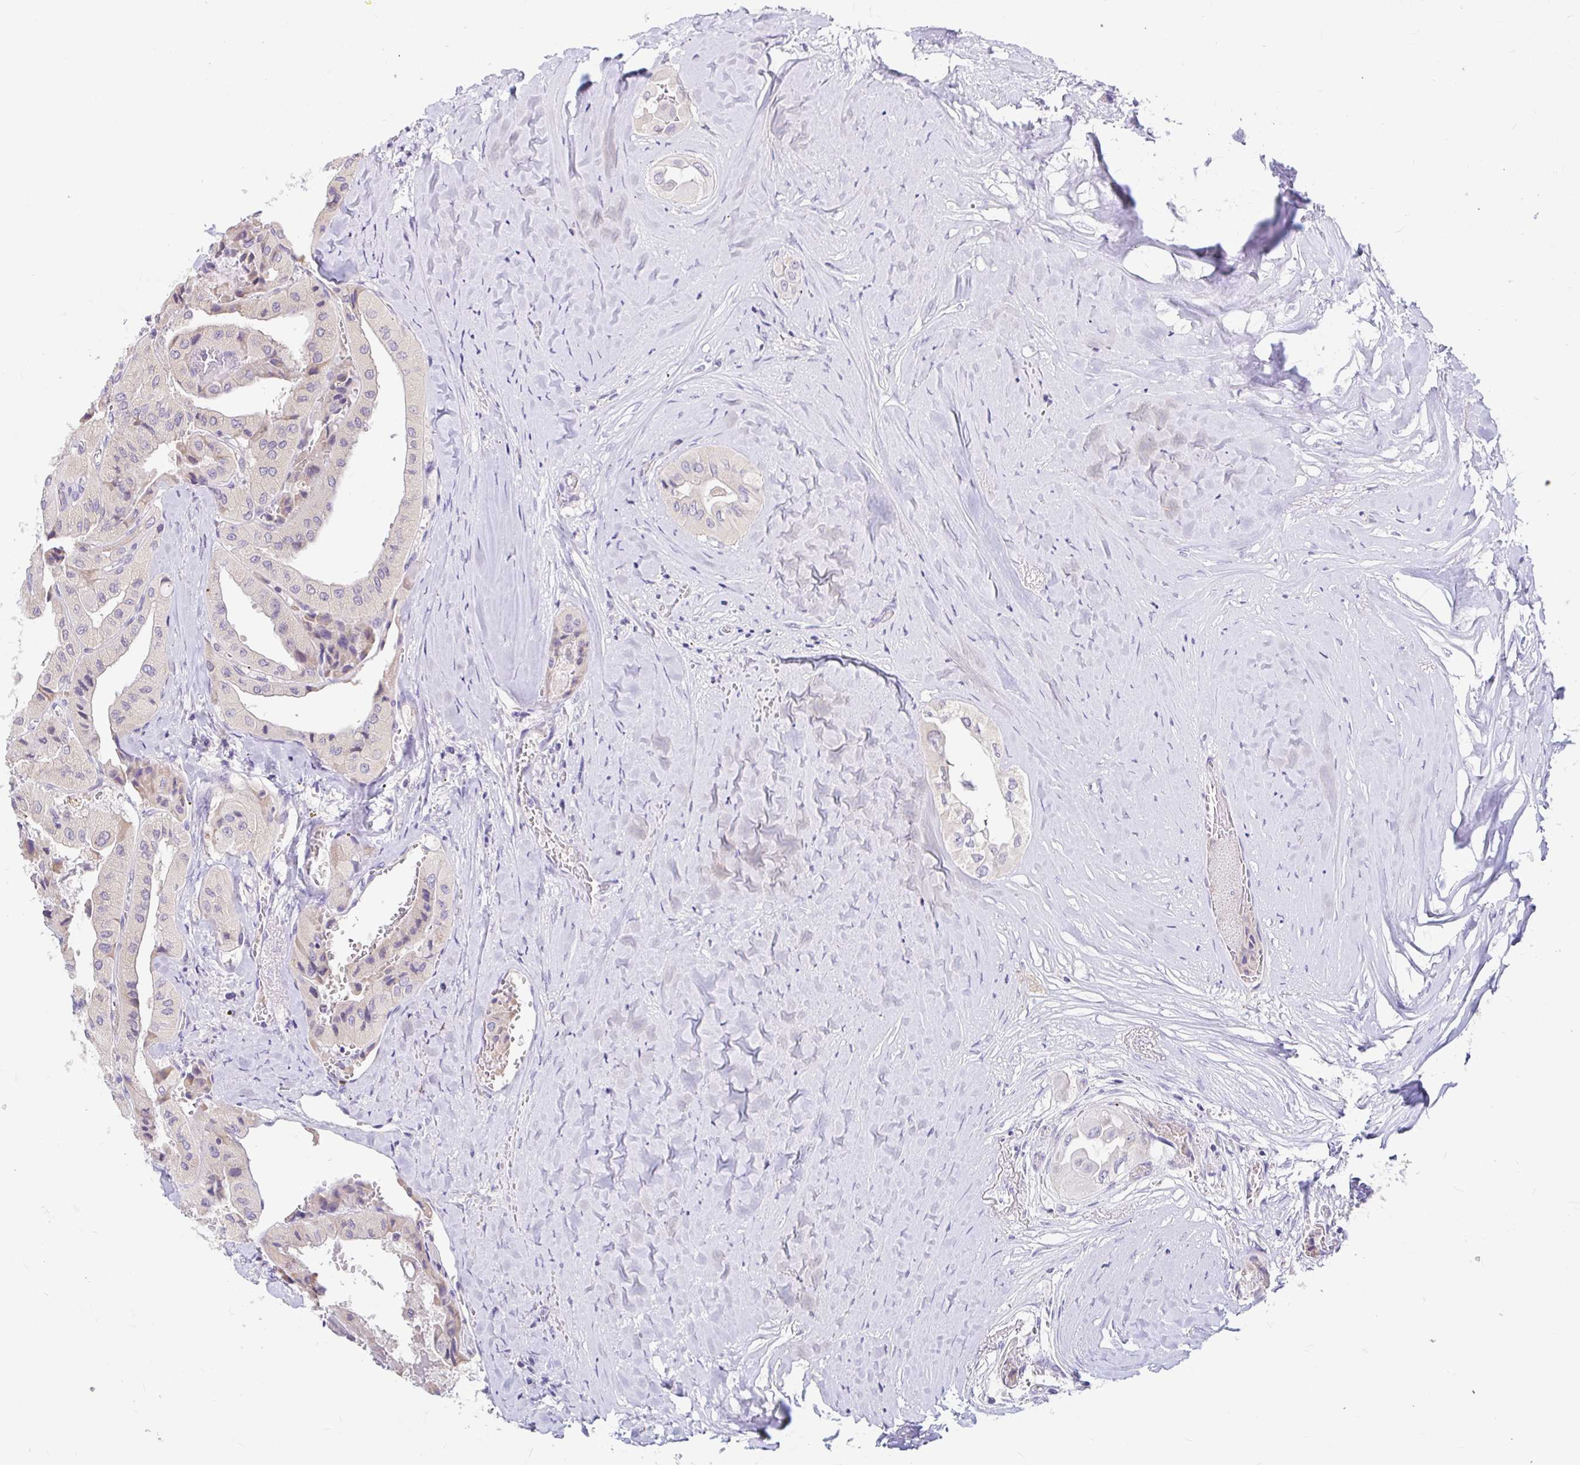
{"staining": {"intensity": "negative", "quantity": "none", "location": "none"}, "tissue": "thyroid cancer", "cell_type": "Tumor cells", "image_type": "cancer", "snomed": [{"axis": "morphology", "description": "Normal tissue, NOS"}, {"axis": "morphology", "description": "Papillary adenocarcinoma, NOS"}, {"axis": "topography", "description": "Thyroid gland"}], "caption": "The histopathology image shows no staining of tumor cells in papillary adenocarcinoma (thyroid).", "gene": "ADH1A", "patient": {"sex": "female", "age": 59}}